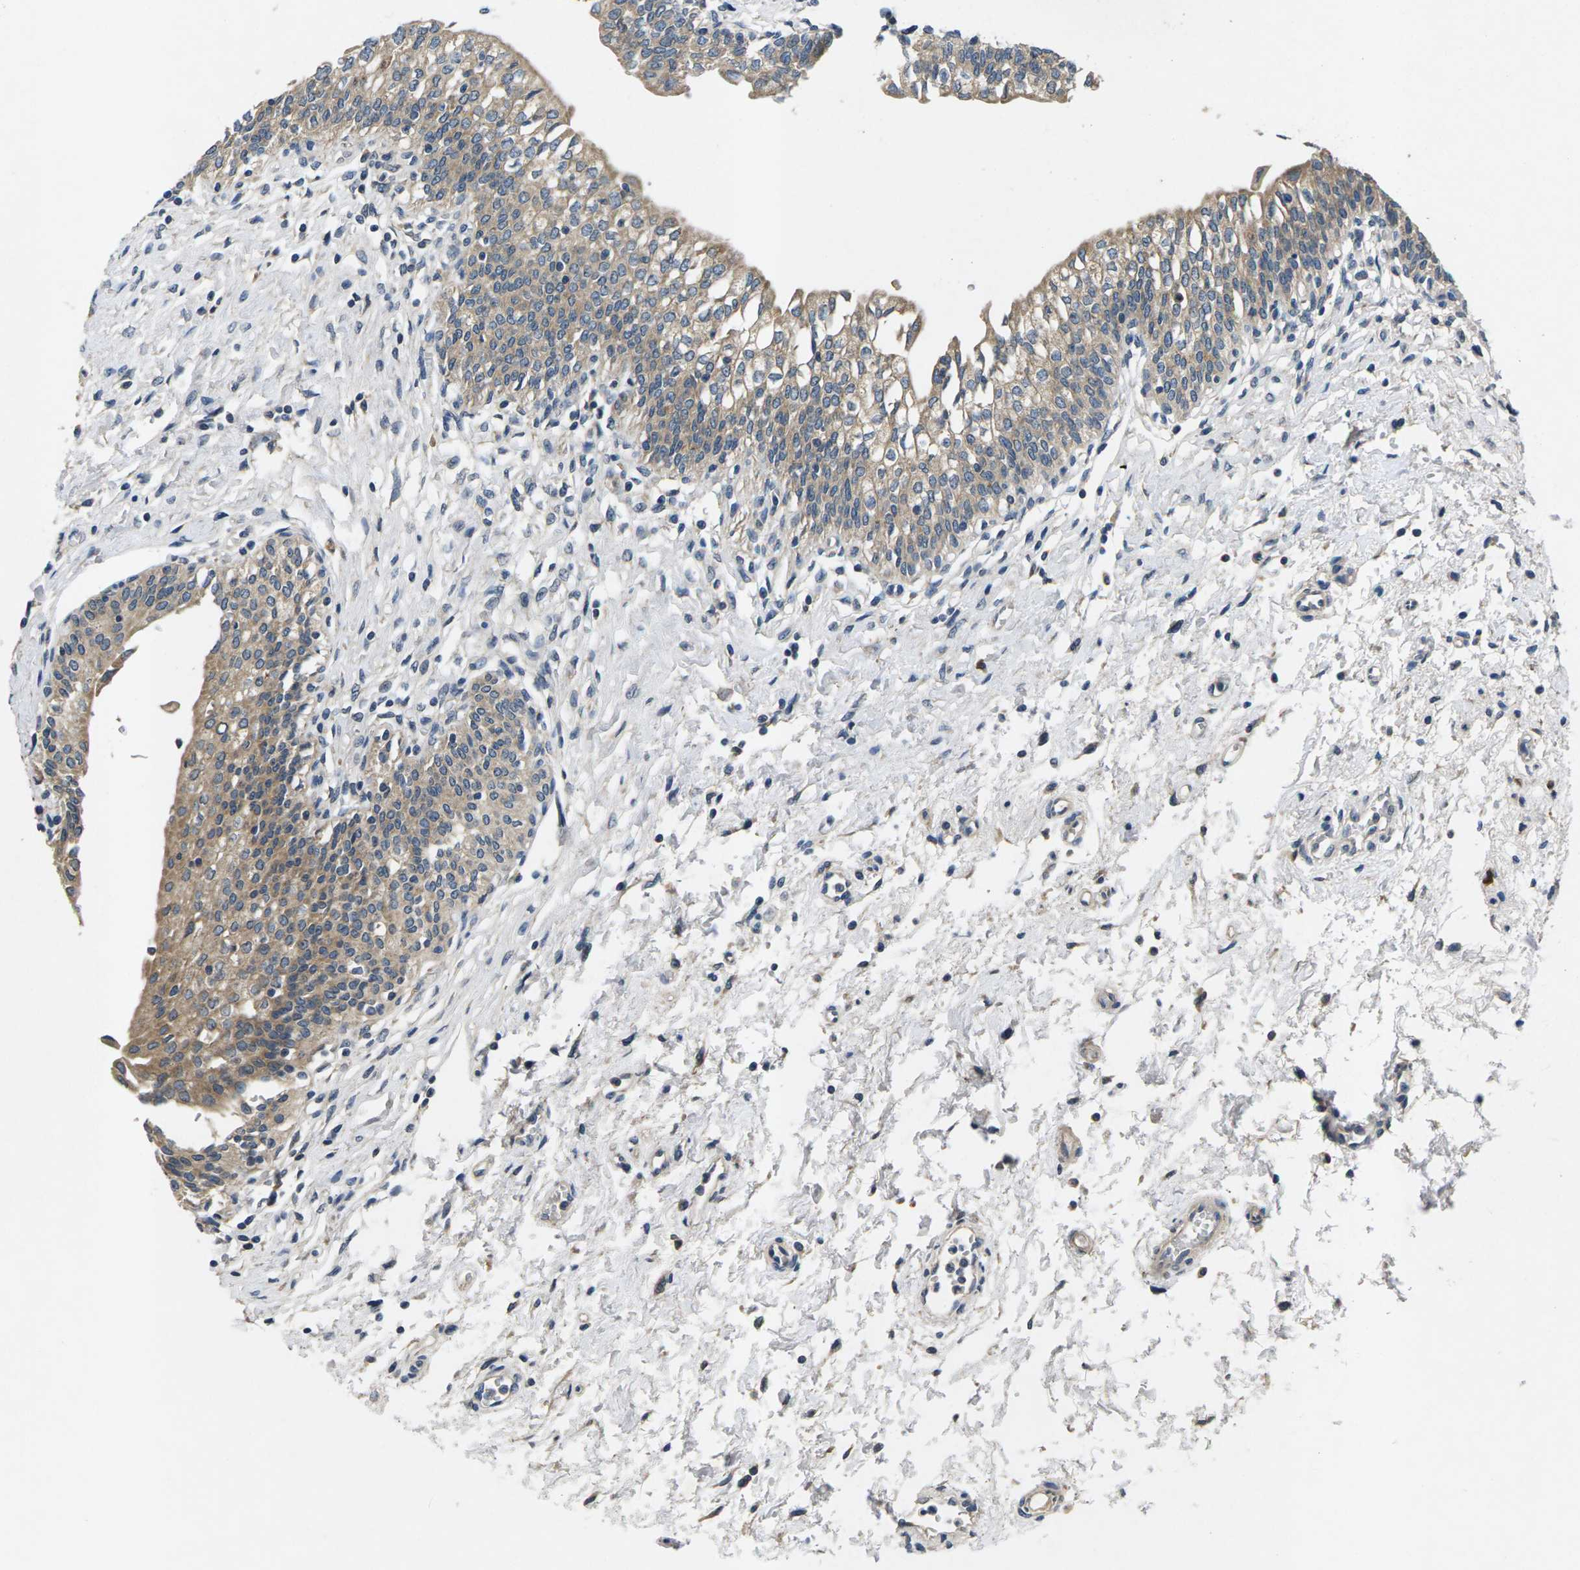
{"staining": {"intensity": "moderate", "quantity": ">75%", "location": "cytoplasmic/membranous"}, "tissue": "urinary bladder", "cell_type": "Urothelial cells", "image_type": "normal", "snomed": [{"axis": "morphology", "description": "Normal tissue, NOS"}, {"axis": "topography", "description": "Urinary bladder"}], "caption": "The histopathology image displays immunohistochemical staining of unremarkable urinary bladder. There is moderate cytoplasmic/membranous staining is seen in approximately >75% of urothelial cells.", "gene": "ERGIC3", "patient": {"sex": "male", "age": 55}}